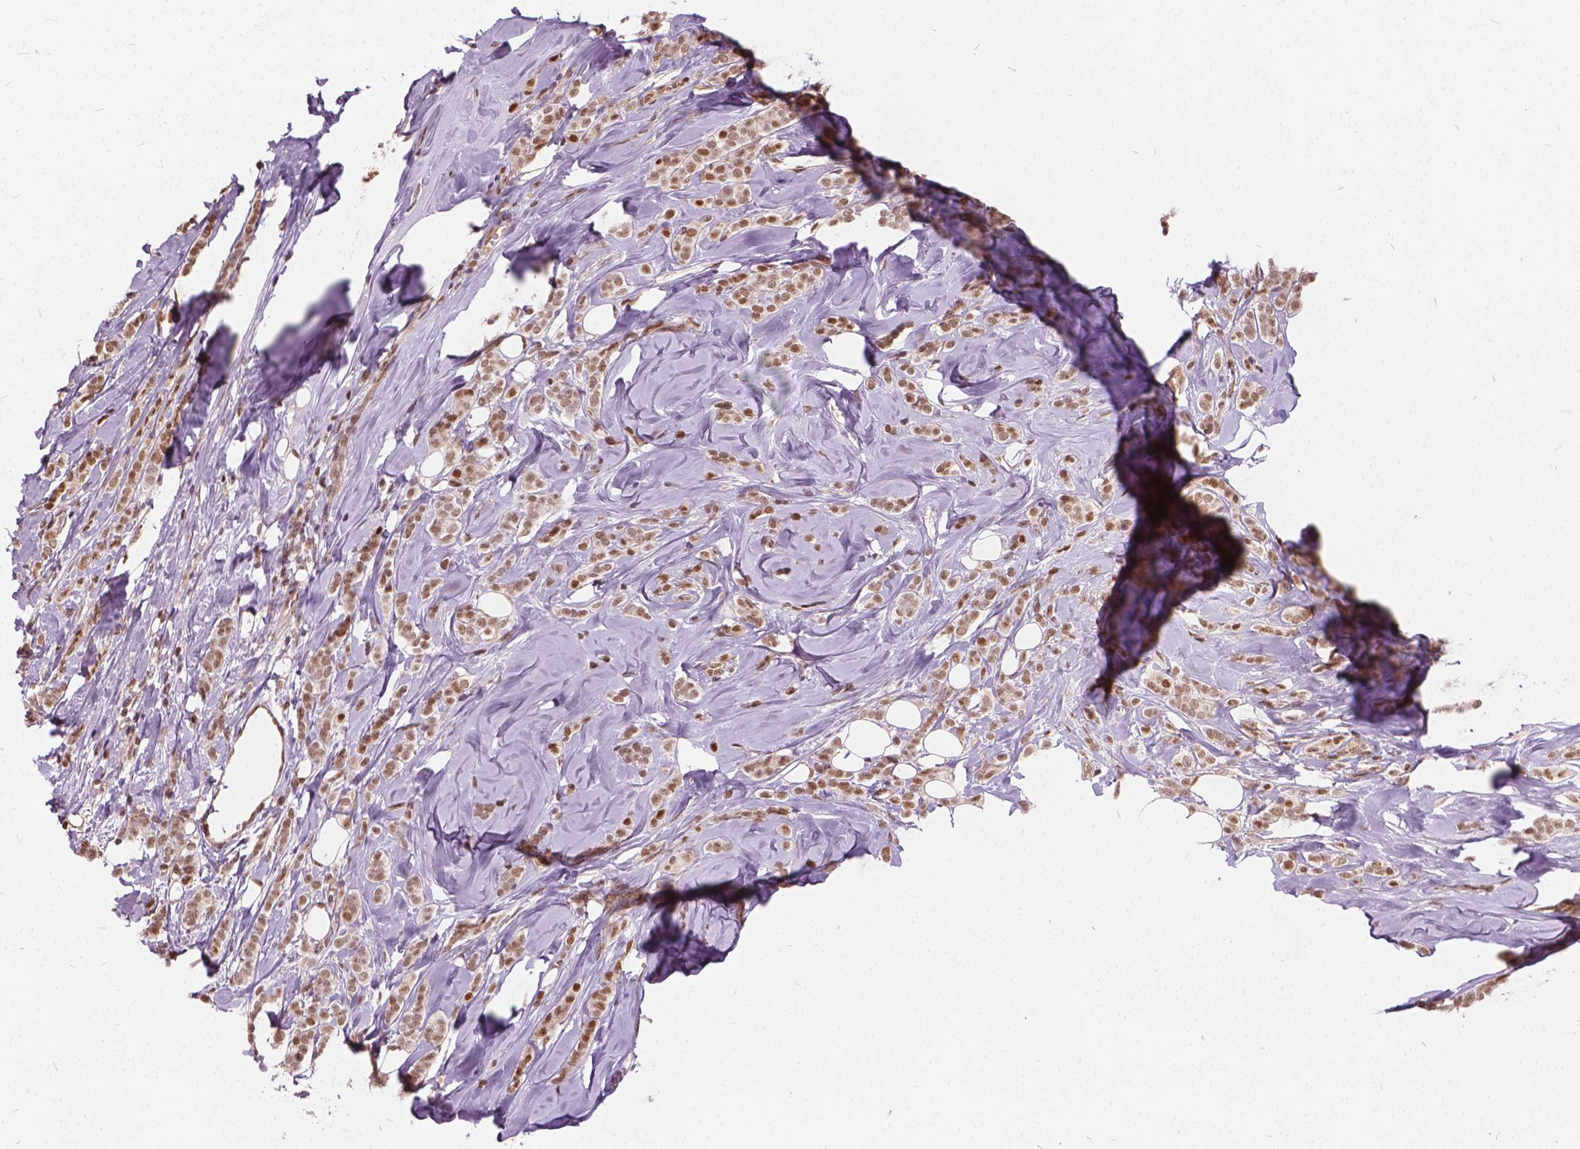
{"staining": {"intensity": "moderate", "quantity": ">75%", "location": "nuclear"}, "tissue": "breast cancer", "cell_type": "Tumor cells", "image_type": "cancer", "snomed": [{"axis": "morphology", "description": "Lobular carcinoma"}, {"axis": "topography", "description": "Breast"}], "caption": "Immunohistochemical staining of human lobular carcinoma (breast) shows medium levels of moderate nuclear positivity in about >75% of tumor cells.", "gene": "STAT5B", "patient": {"sex": "female", "age": 49}}